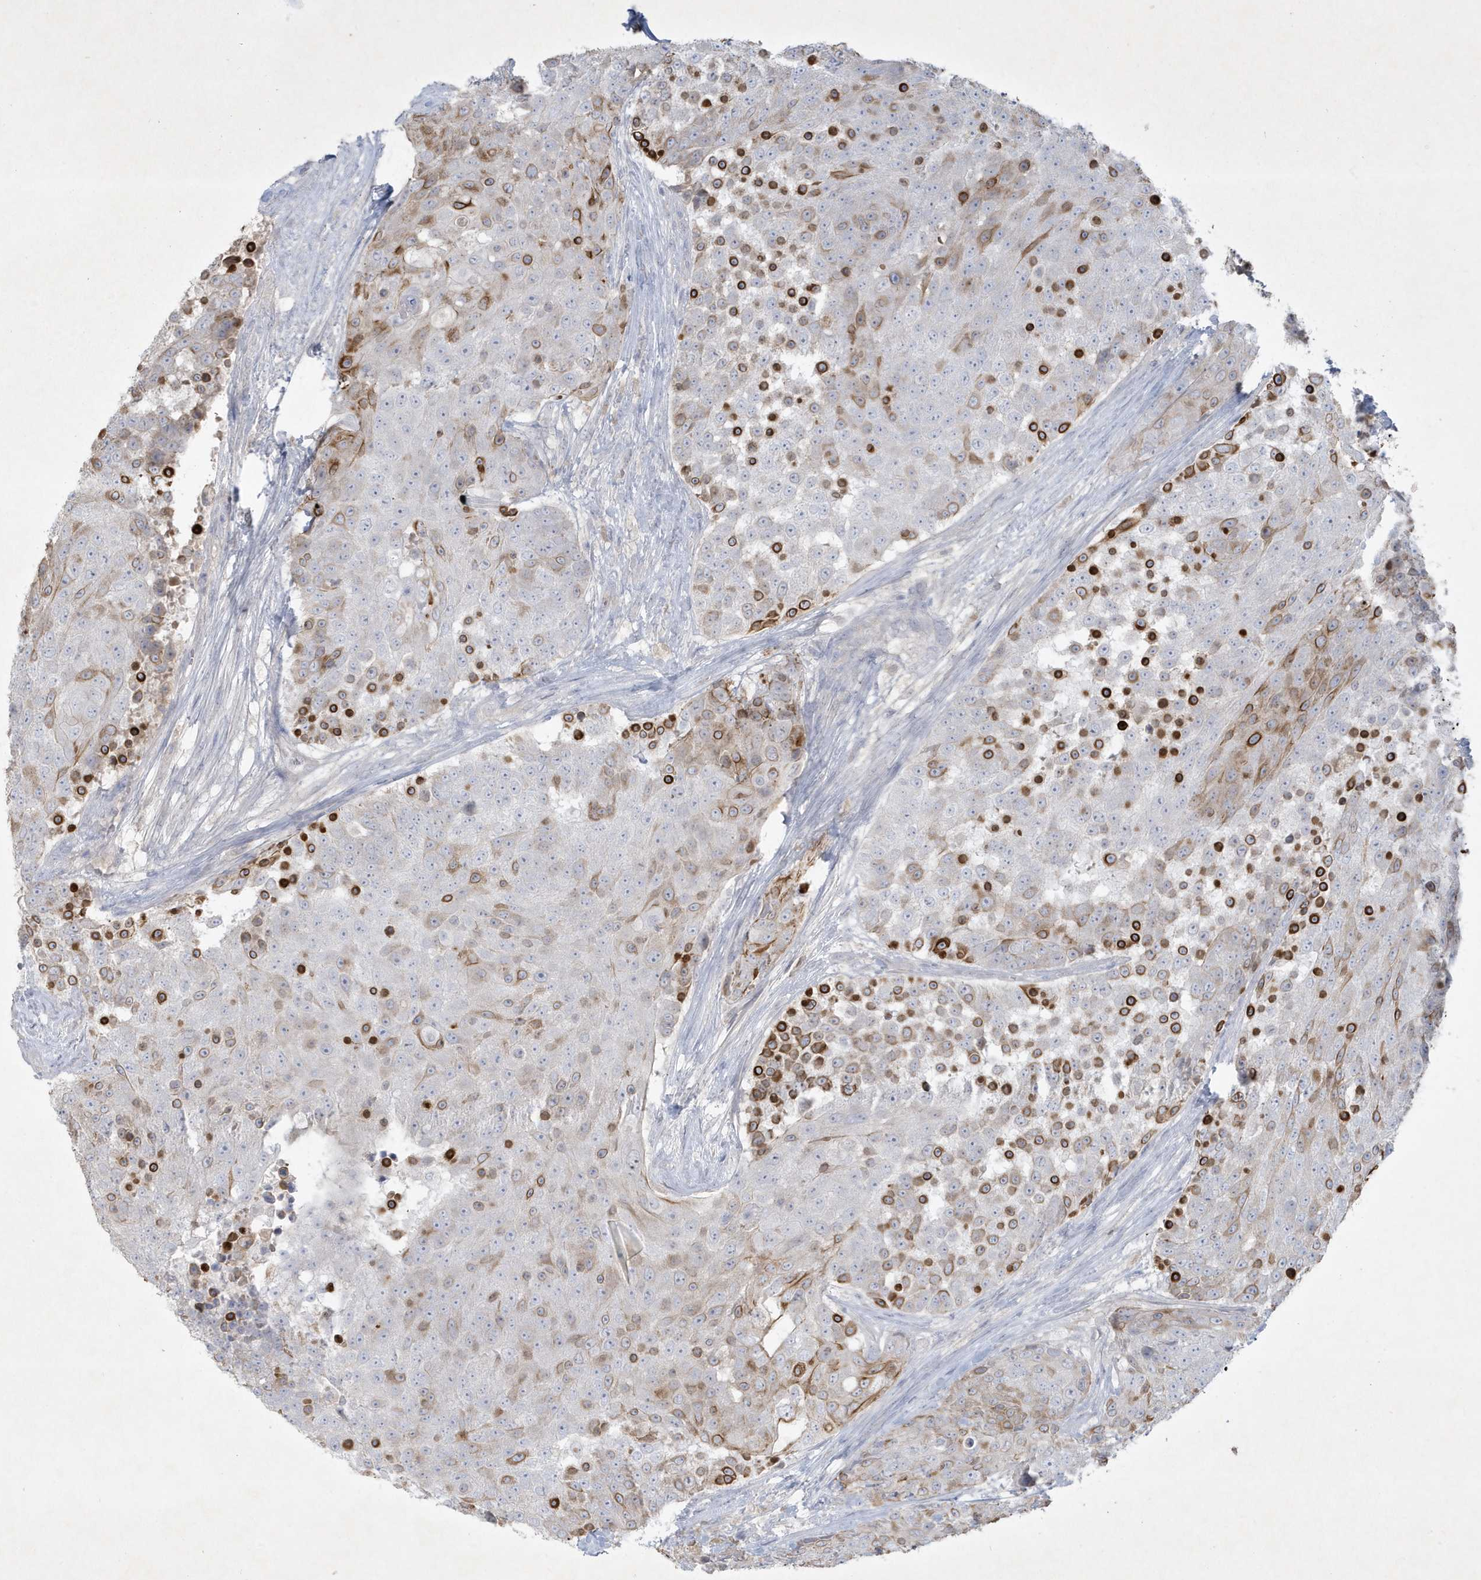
{"staining": {"intensity": "strong", "quantity": "<25%", "location": "cytoplasmic/membranous"}, "tissue": "urothelial cancer", "cell_type": "Tumor cells", "image_type": "cancer", "snomed": [{"axis": "morphology", "description": "Urothelial carcinoma, High grade"}, {"axis": "topography", "description": "Urinary bladder"}], "caption": "An IHC photomicrograph of neoplastic tissue is shown. Protein staining in brown highlights strong cytoplasmic/membranous positivity in high-grade urothelial carcinoma within tumor cells.", "gene": "CCDC24", "patient": {"sex": "female", "age": 63}}